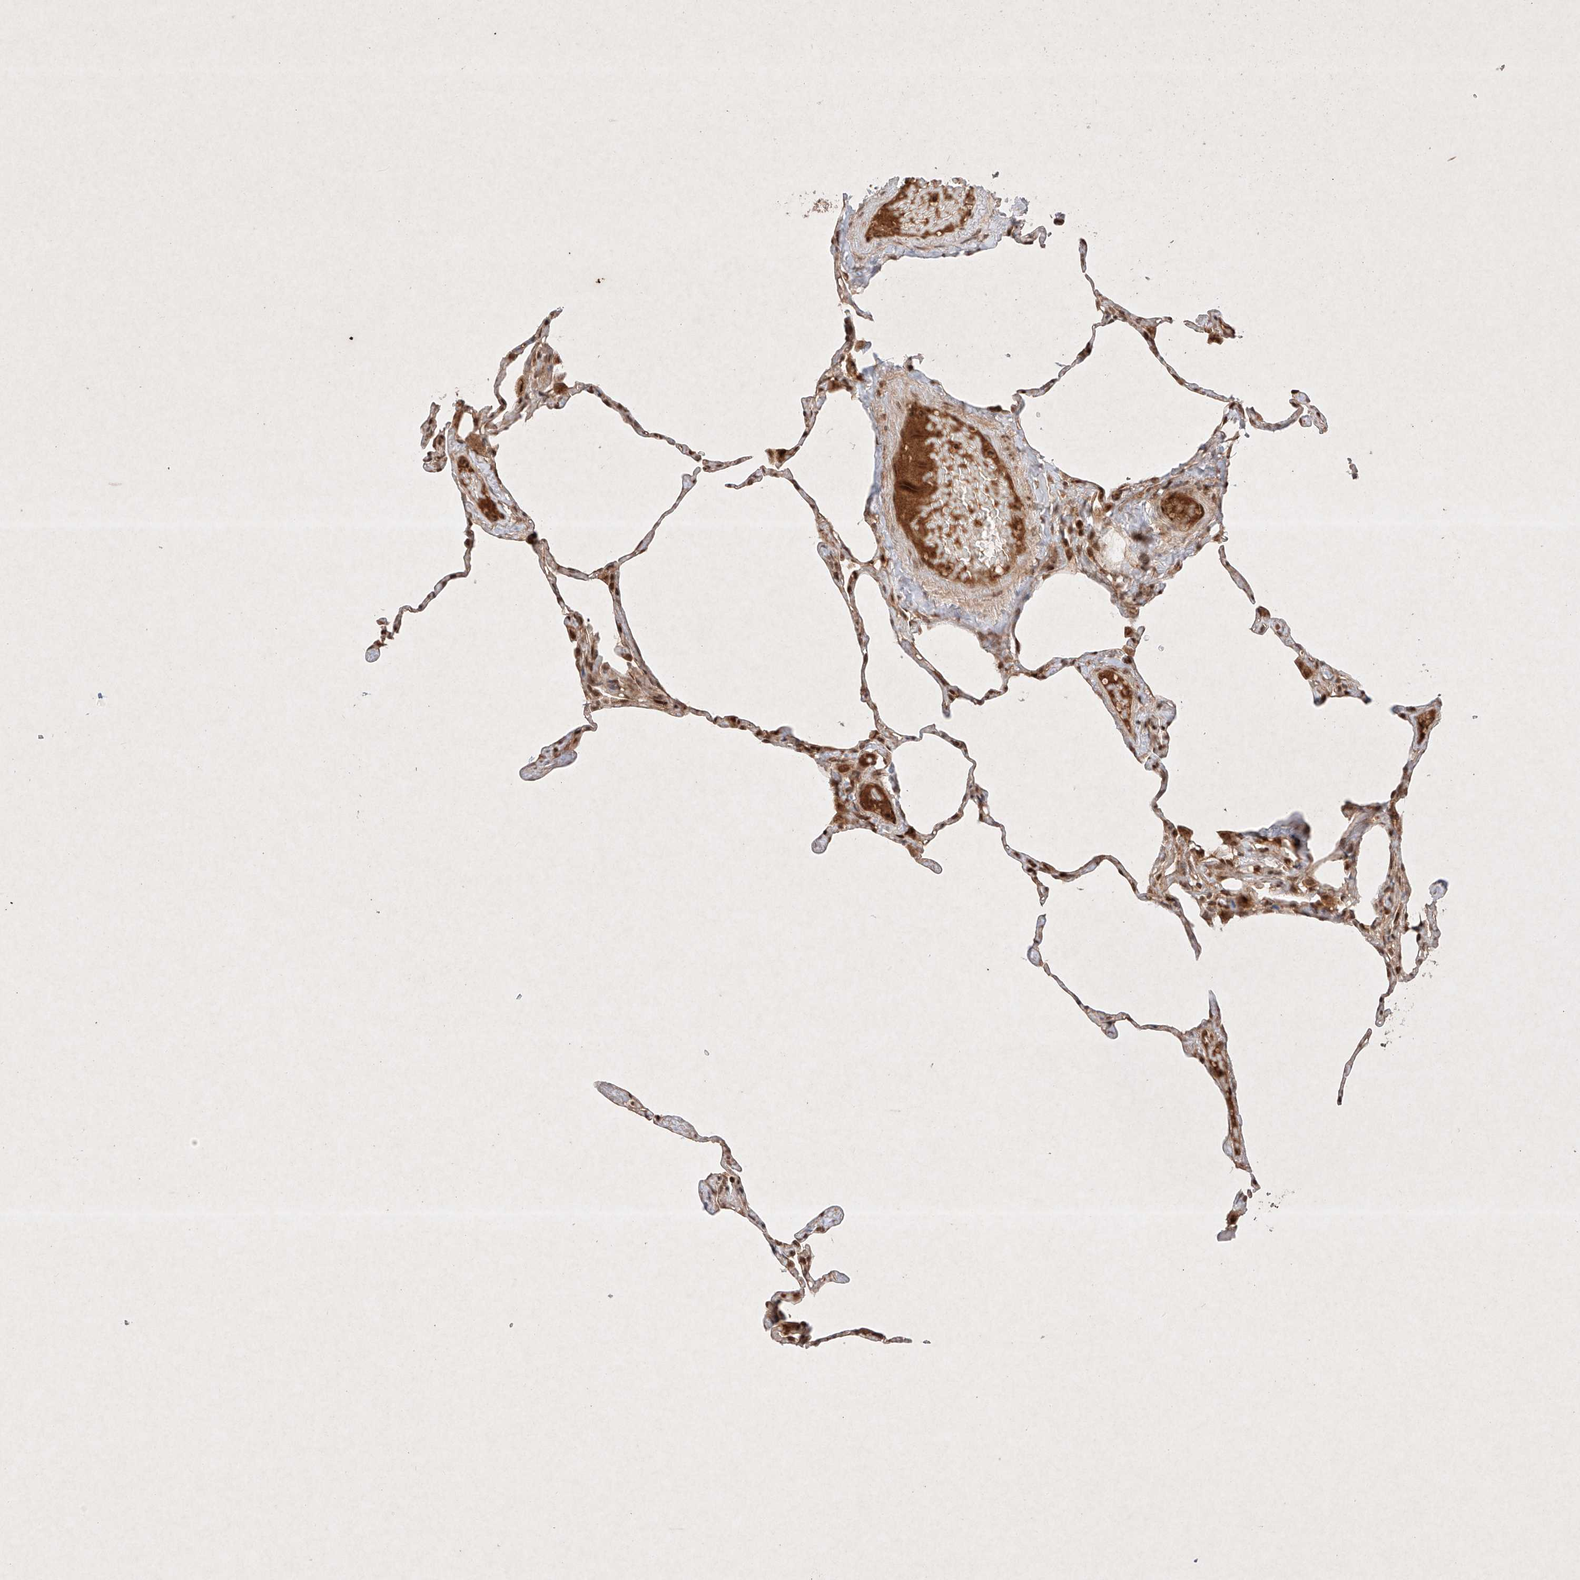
{"staining": {"intensity": "weak", "quantity": ">75%", "location": "cytoplasmic/membranous,nuclear"}, "tissue": "lung", "cell_type": "Alveolar cells", "image_type": "normal", "snomed": [{"axis": "morphology", "description": "Normal tissue, NOS"}, {"axis": "topography", "description": "Lung"}], "caption": "The photomicrograph reveals immunohistochemical staining of normal lung. There is weak cytoplasmic/membranous,nuclear staining is seen in approximately >75% of alveolar cells.", "gene": "RNF31", "patient": {"sex": "male", "age": 65}}